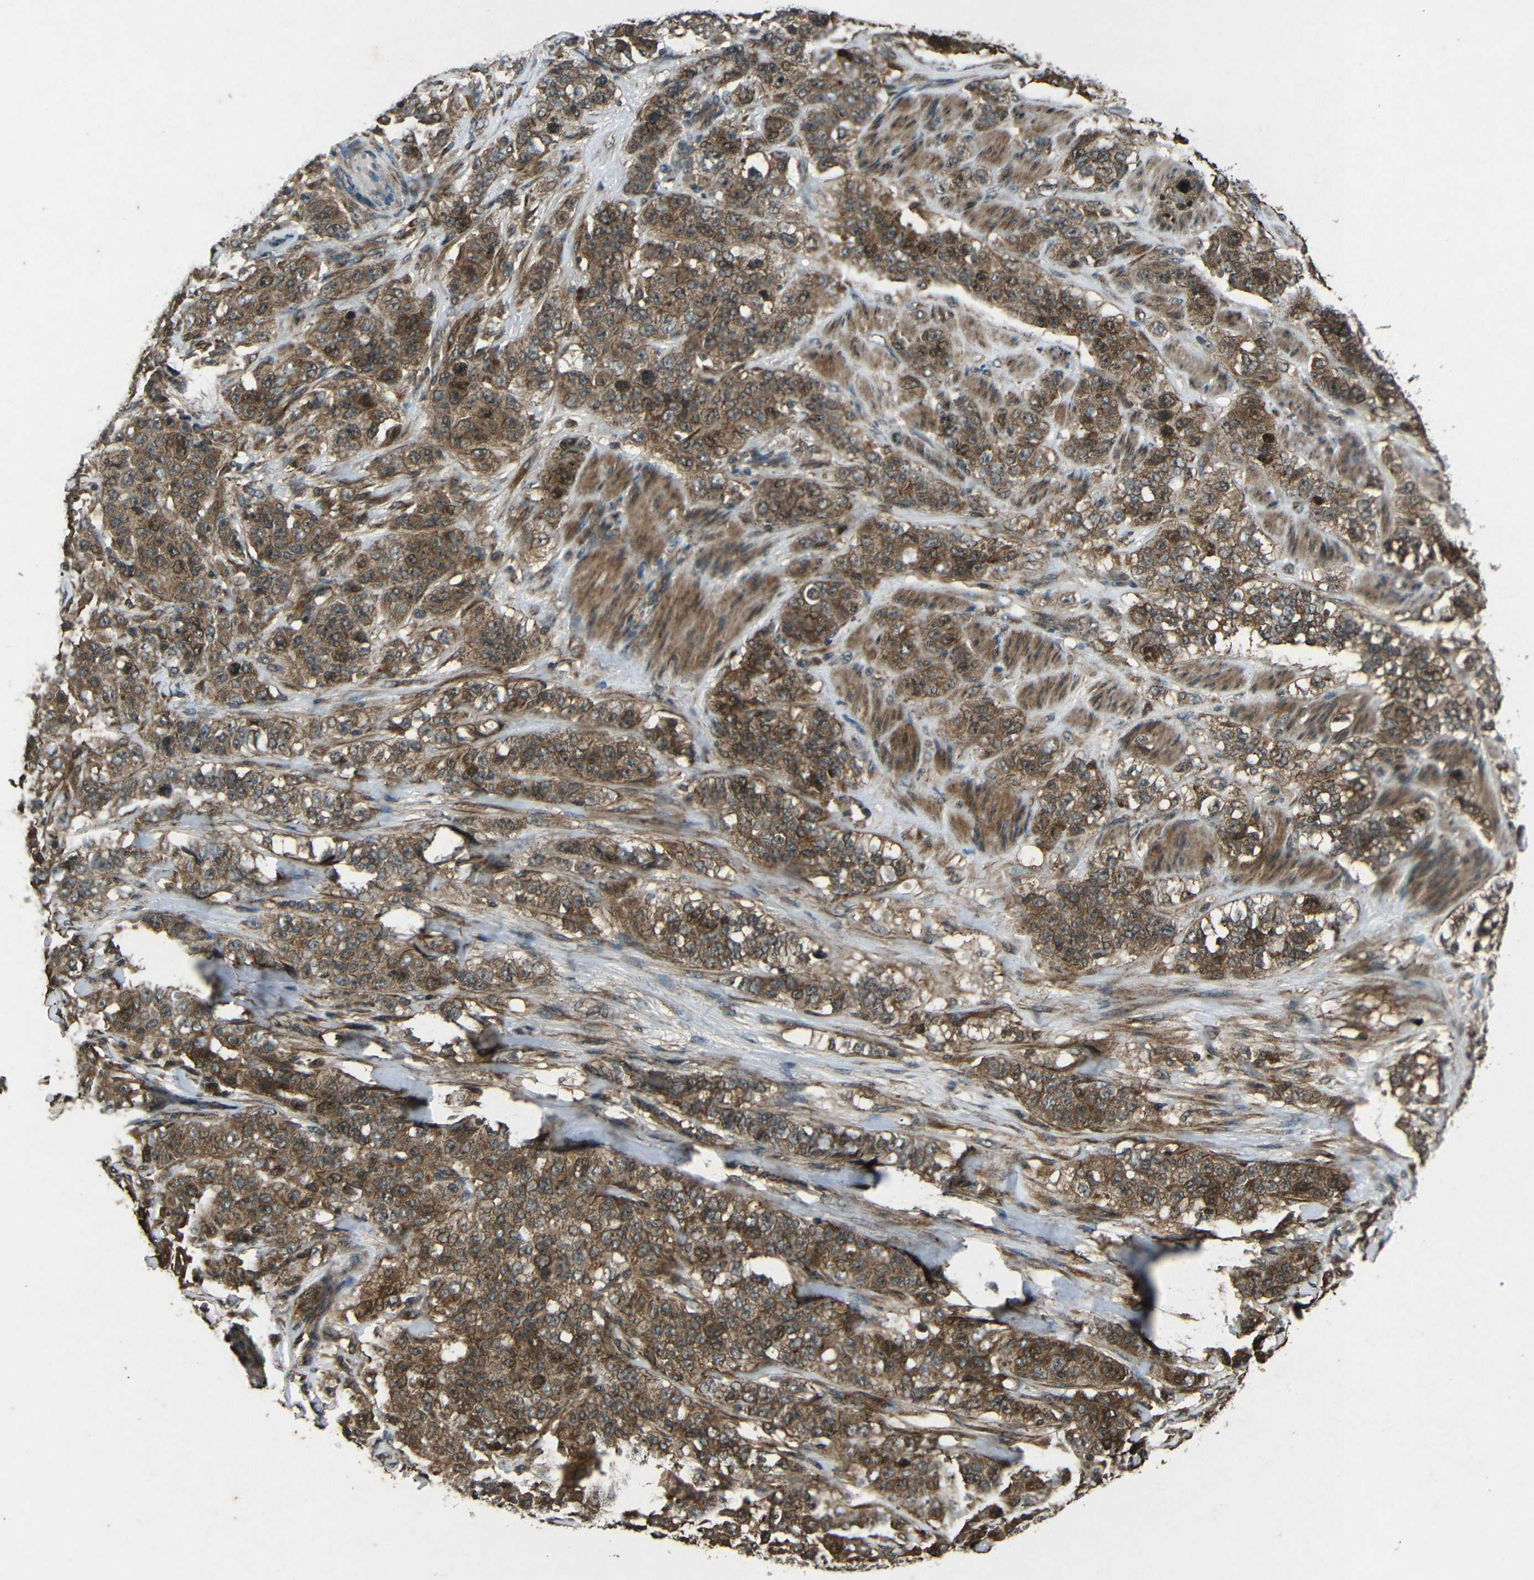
{"staining": {"intensity": "moderate", "quantity": ">75%", "location": "cytoplasmic/membranous"}, "tissue": "stomach cancer", "cell_type": "Tumor cells", "image_type": "cancer", "snomed": [{"axis": "morphology", "description": "Adenocarcinoma, NOS"}, {"axis": "topography", "description": "Stomach"}], "caption": "Stomach adenocarcinoma tissue exhibits moderate cytoplasmic/membranous positivity in approximately >75% of tumor cells, visualized by immunohistochemistry. (DAB (3,3'-diaminobenzidine) = brown stain, brightfield microscopy at high magnification).", "gene": "PLK2", "patient": {"sex": "male", "age": 48}}